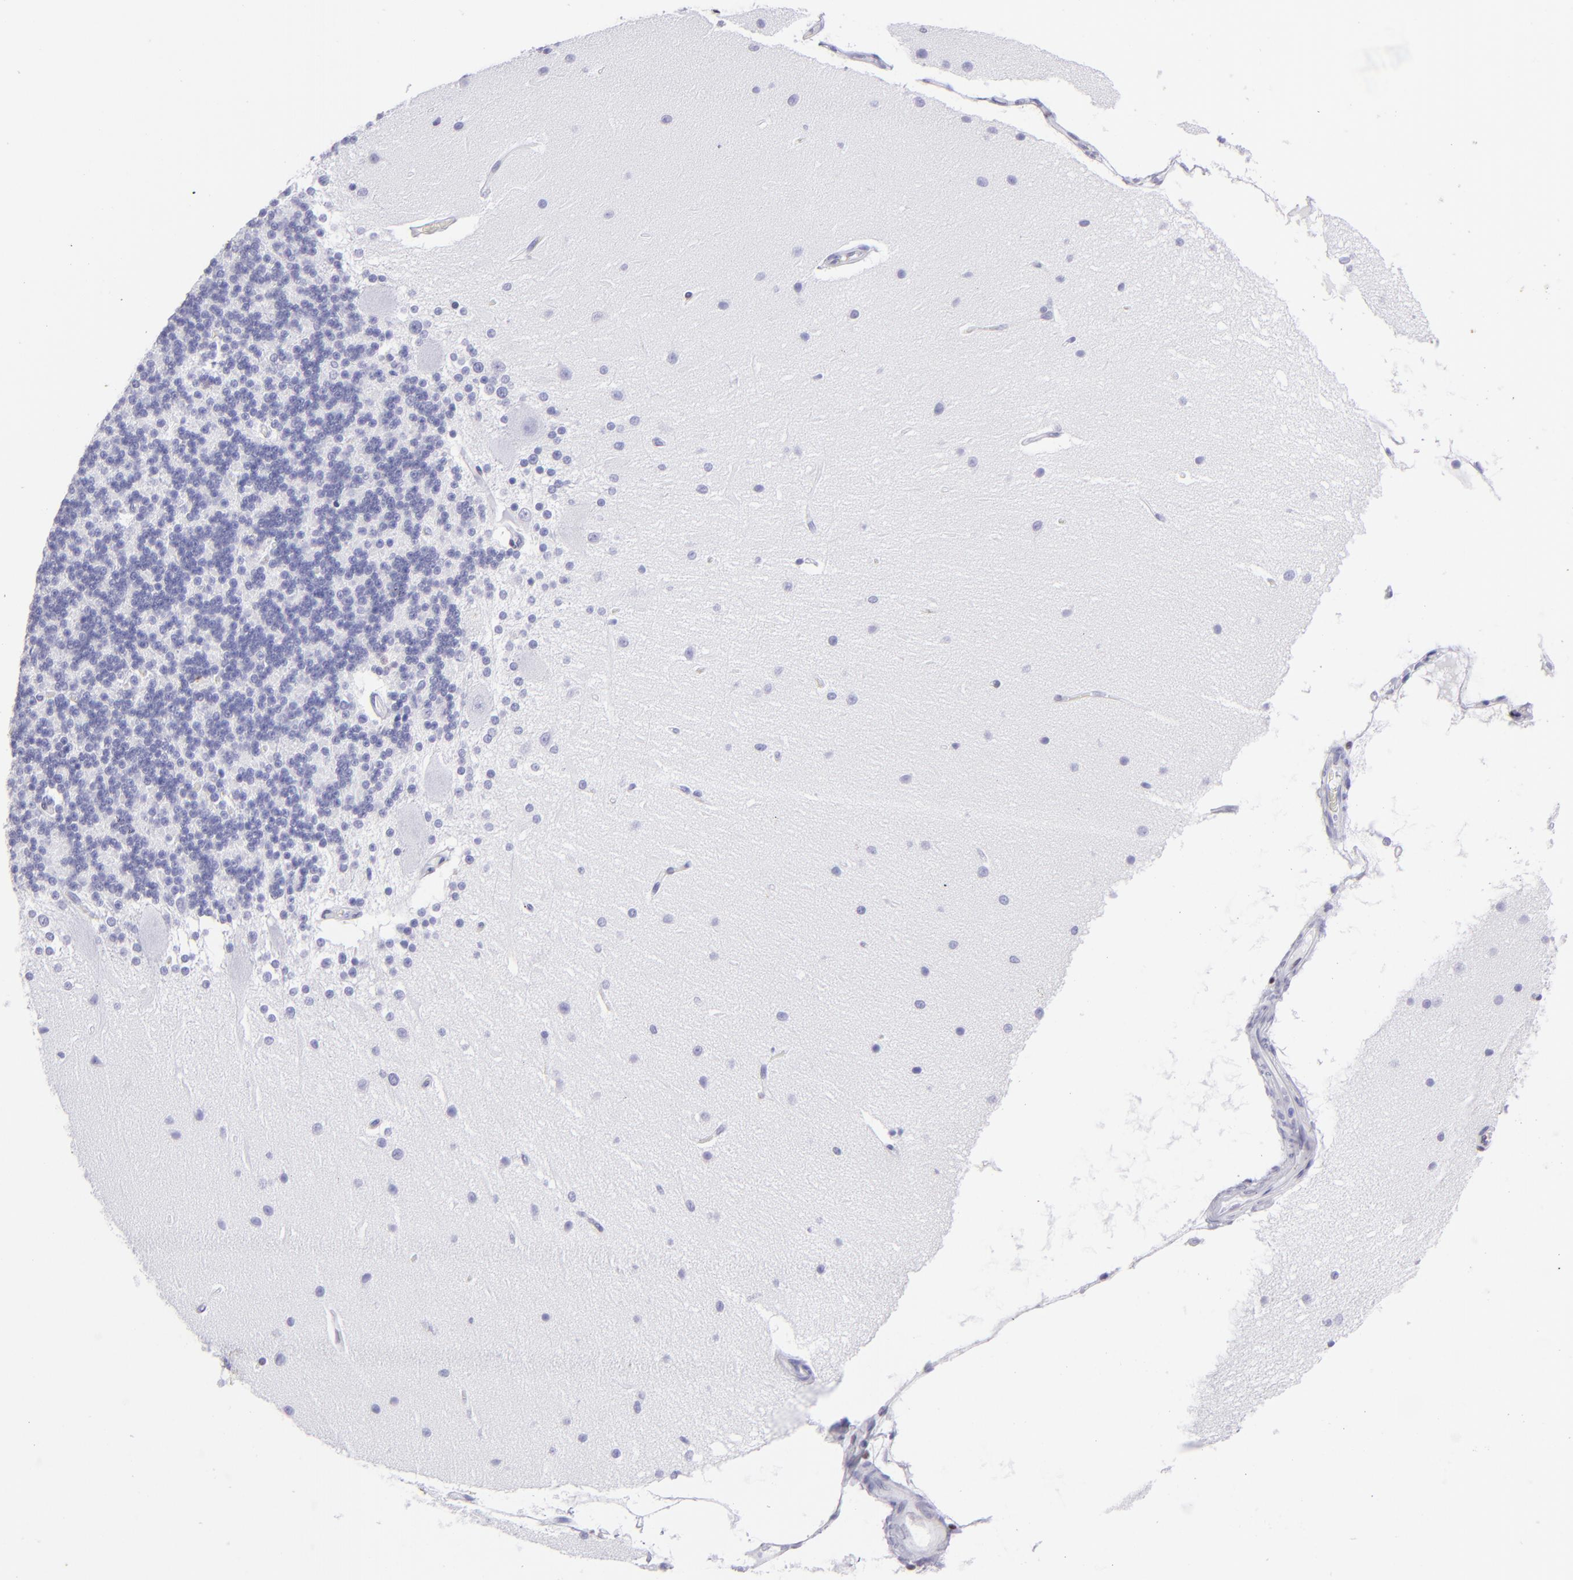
{"staining": {"intensity": "negative", "quantity": "none", "location": "none"}, "tissue": "cerebellum", "cell_type": "Cells in granular layer", "image_type": "normal", "snomed": [{"axis": "morphology", "description": "Normal tissue, NOS"}, {"axis": "topography", "description": "Cerebellum"}], "caption": "DAB (3,3'-diaminobenzidine) immunohistochemical staining of normal cerebellum shows no significant expression in cells in granular layer.", "gene": "ETS1", "patient": {"sex": "female", "age": 54}}